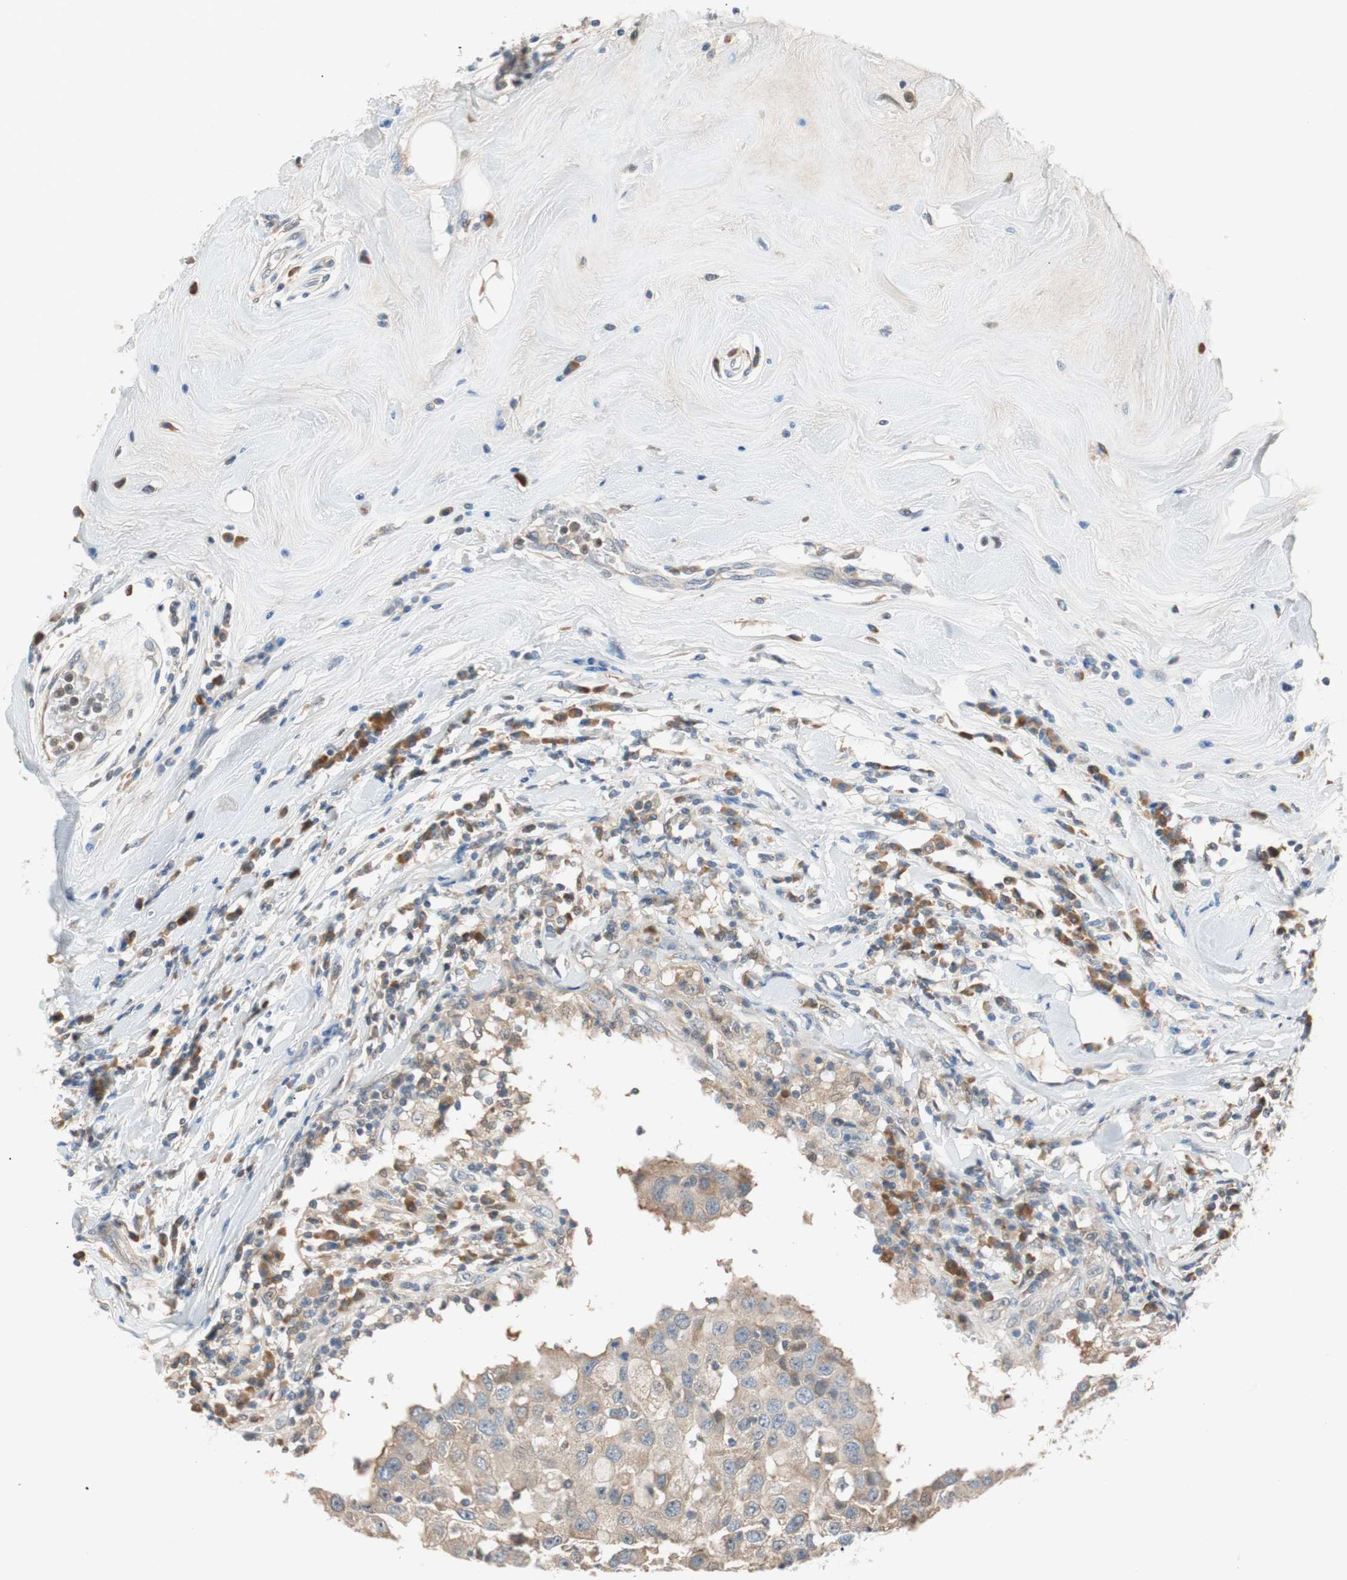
{"staining": {"intensity": "weak", "quantity": ">75%", "location": "cytoplasmic/membranous"}, "tissue": "breast cancer", "cell_type": "Tumor cells", "image_type": "cancer", "snomed": [{"axis": "morphology", "description": "Duct carcinoma"}, {"axis": "topography", "description": "Breast"}], "caption": "High-magnification brightfield microscopy of breast cancer stained with DAB (brown) and counterstained with hematoxylin (blue). tumor cells exhibit weak cytoplasmic/membranous expression is appreciated in approximately>75% of cells.", "gene": "PCK1", "patient": {"sex": "female", "age": 27}}